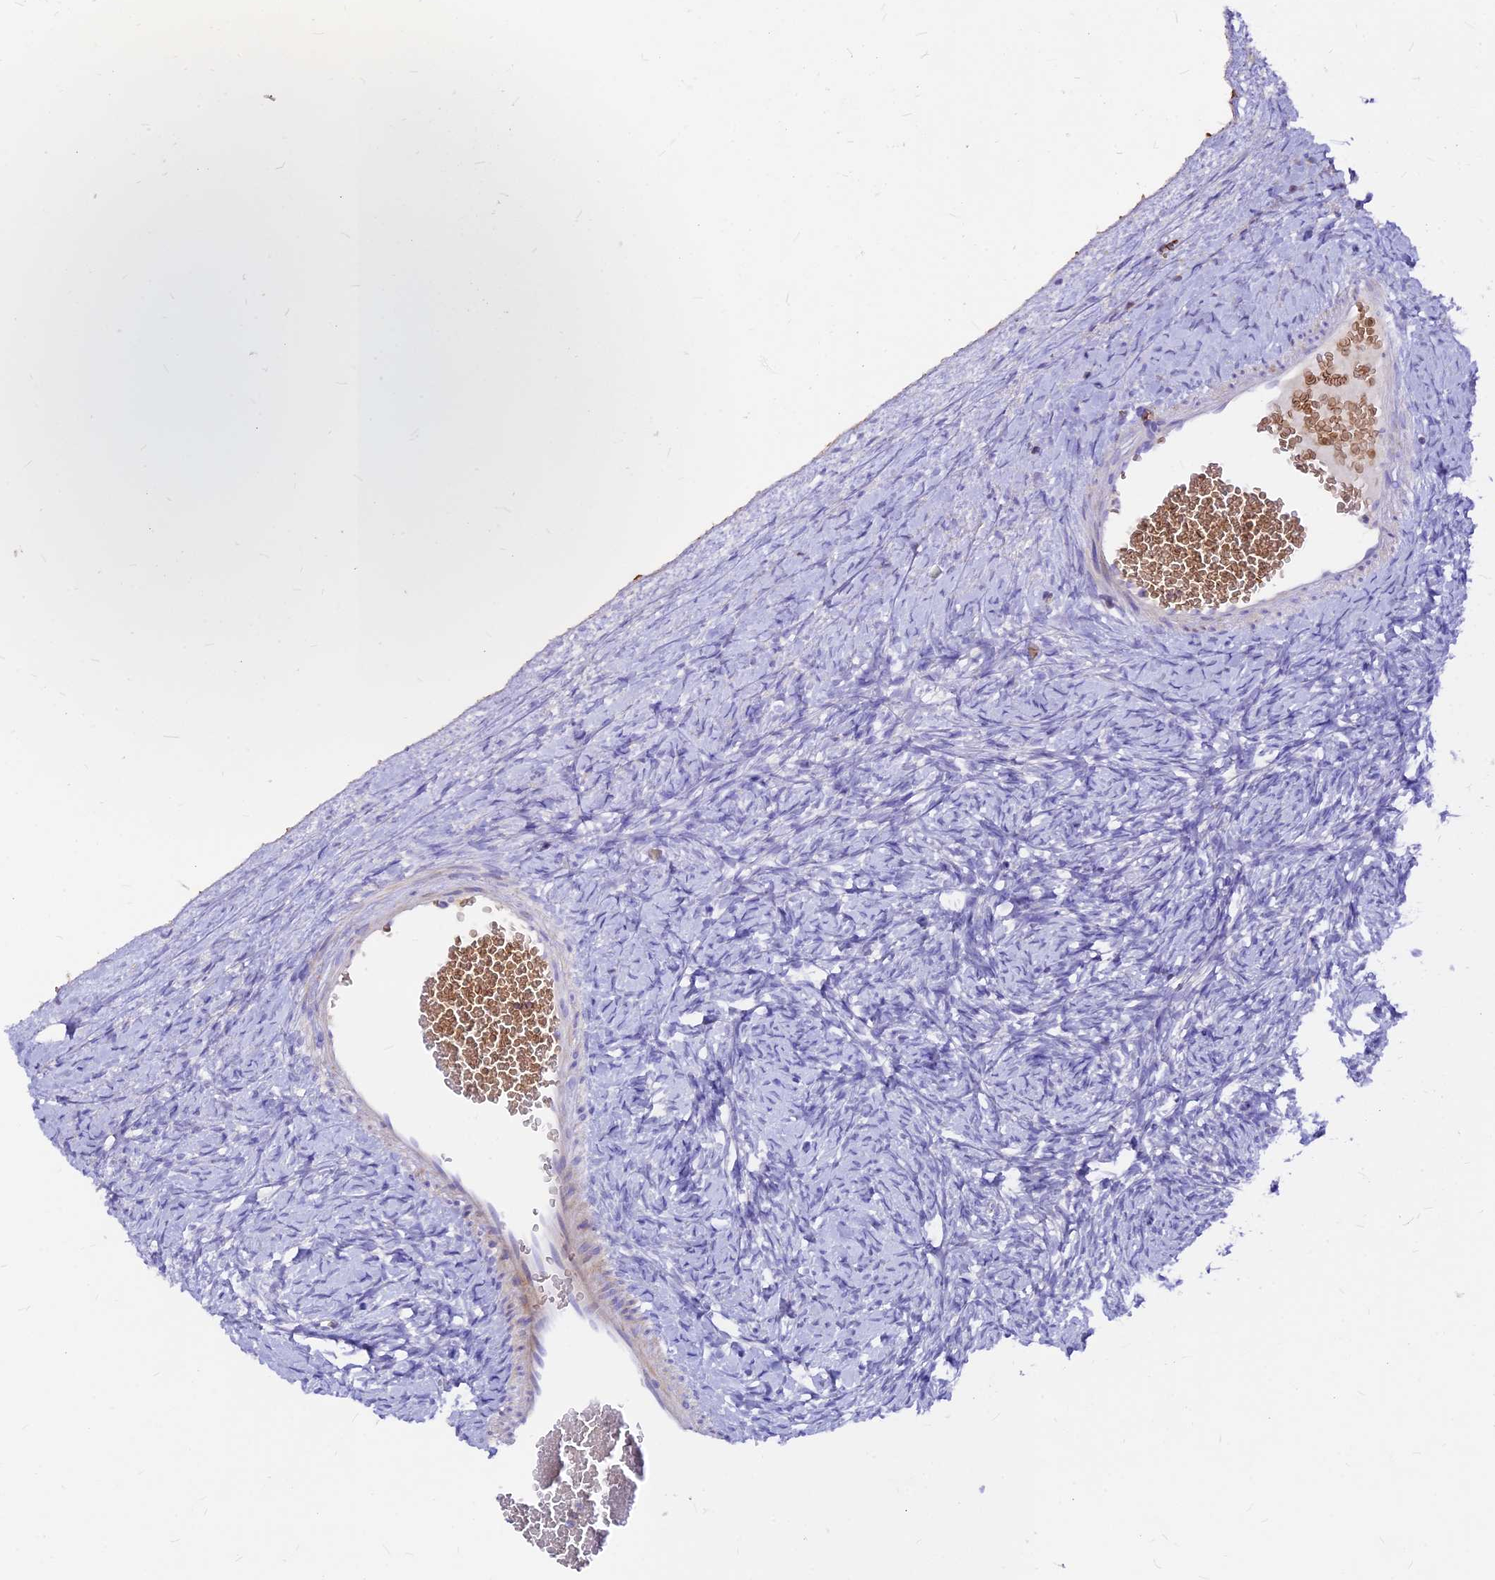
{"staining": {"intensity": "weak", "quantity": "<25%", "location": "cytoplasmic/membranous"}, "tissue": "ovary", "cell_type": "Follicle cells", "image_type": "normal", "snomed": [{"axis": "morphology", "description": "Normal tissue, NOS"}, {"axis": "morphology", "description": "Developmental malformation"}, {"axis": "topography", "description": "Ovary"}], "caption": "This photomicrograph is of normal ovary stained with immunohistochemistry (IHC) to label a protein in brown with the nuclei are counter-stained blue. There is no expression in follicle cells.", "gene": "DENND2D", "patient": {"sex": "female", "age": 39}}